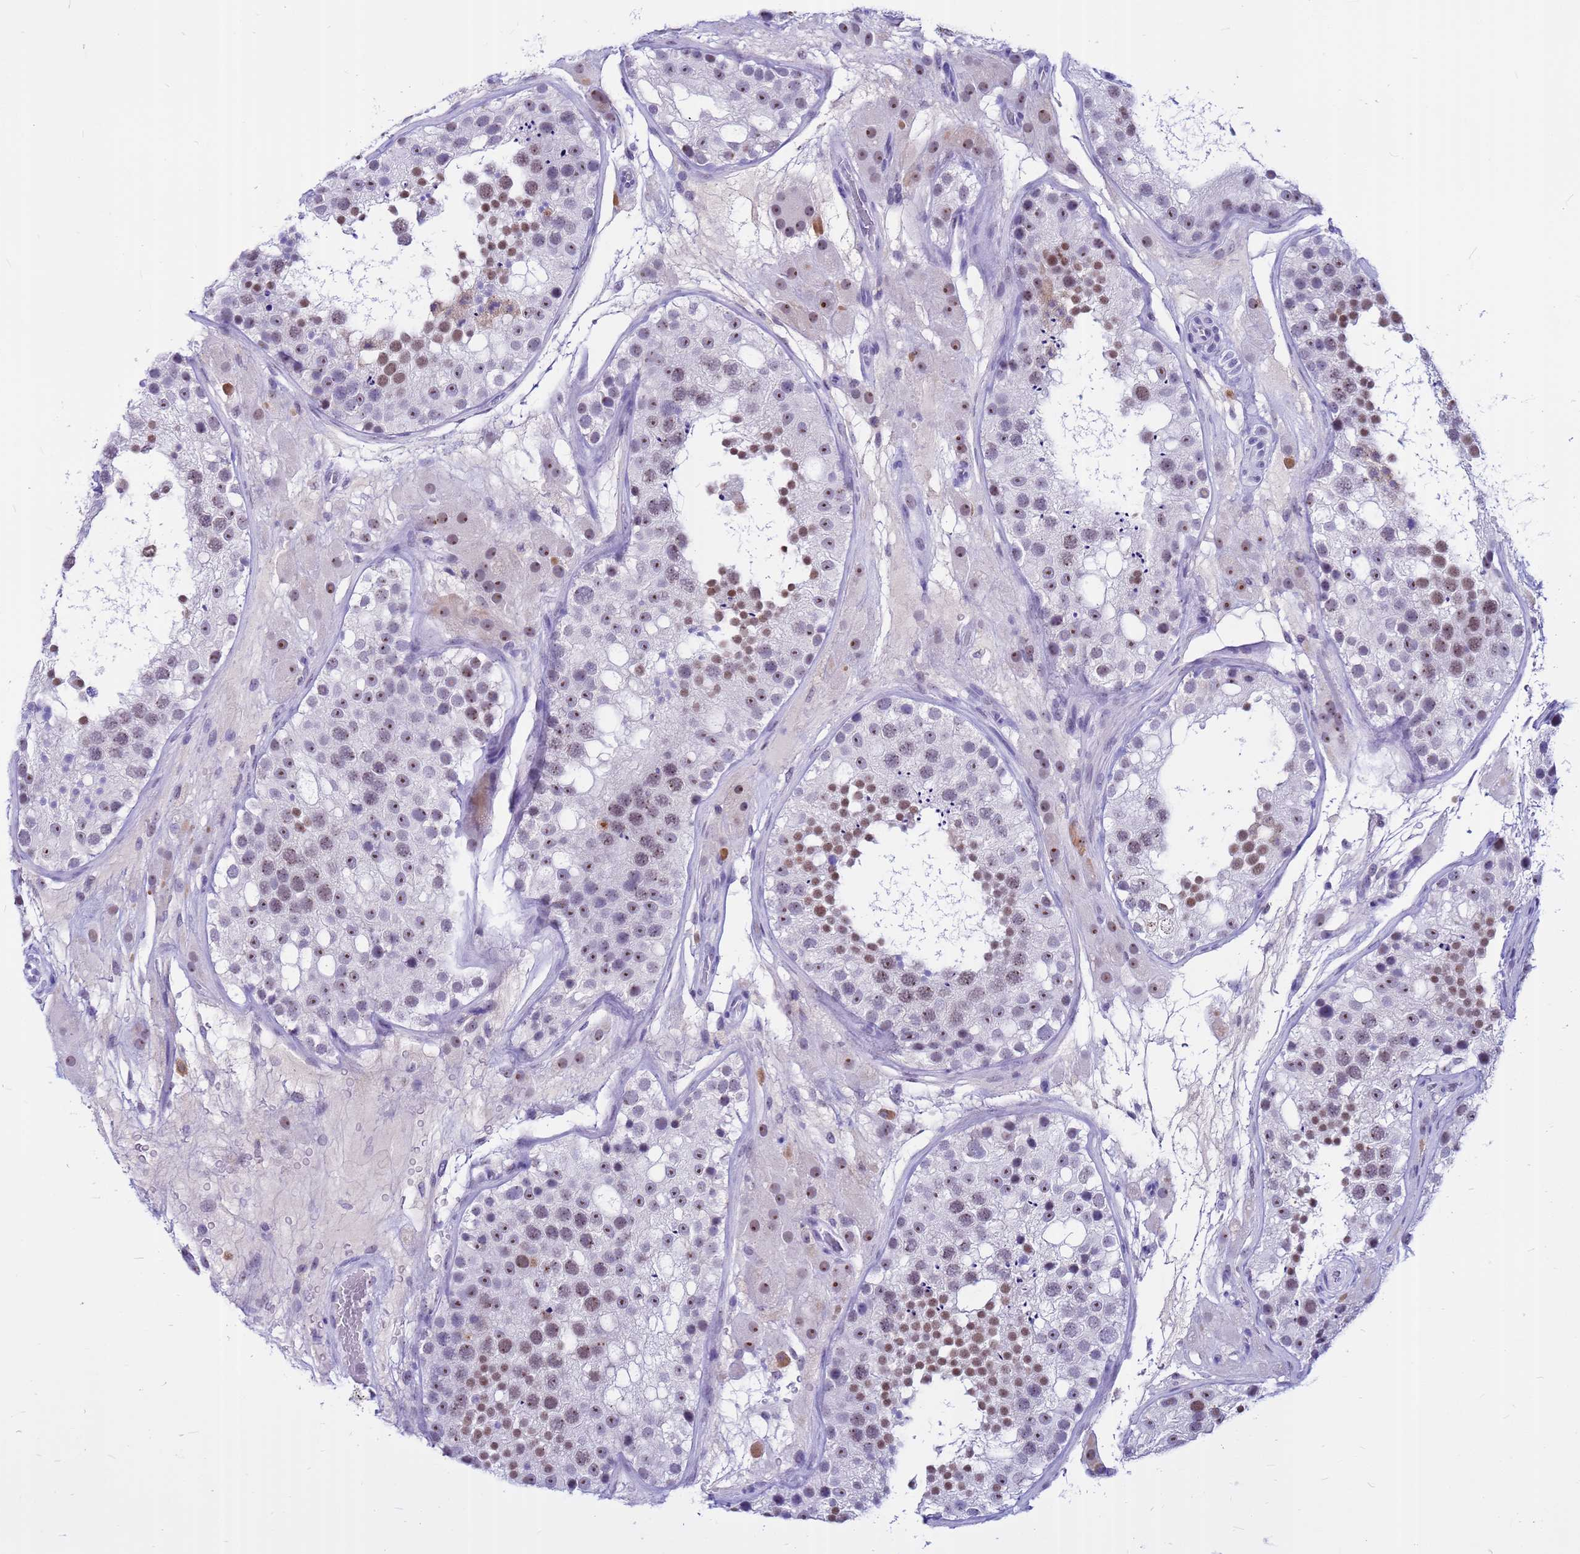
{"staining": {"intensity": "moderate", "quantity": "25%-75%", "location": "nuclear"}, "tissue": "testis", "cell_type": "Cells in seminiferous ducts", "image_type": "normal", "snomed": [{"axis": "morphology", "description": "Normal tissue, NOS"}, {"axis": "topography", "description": "Testis"}], "caption": "Moderate nuclear positivity for a protein is appreciated in approximately 25%-75% of cells in seminiferous ducts of unremarkable testis using IHC.", "gene": "DMRTC2", "patient": {"sex": "male", "age": 26}}